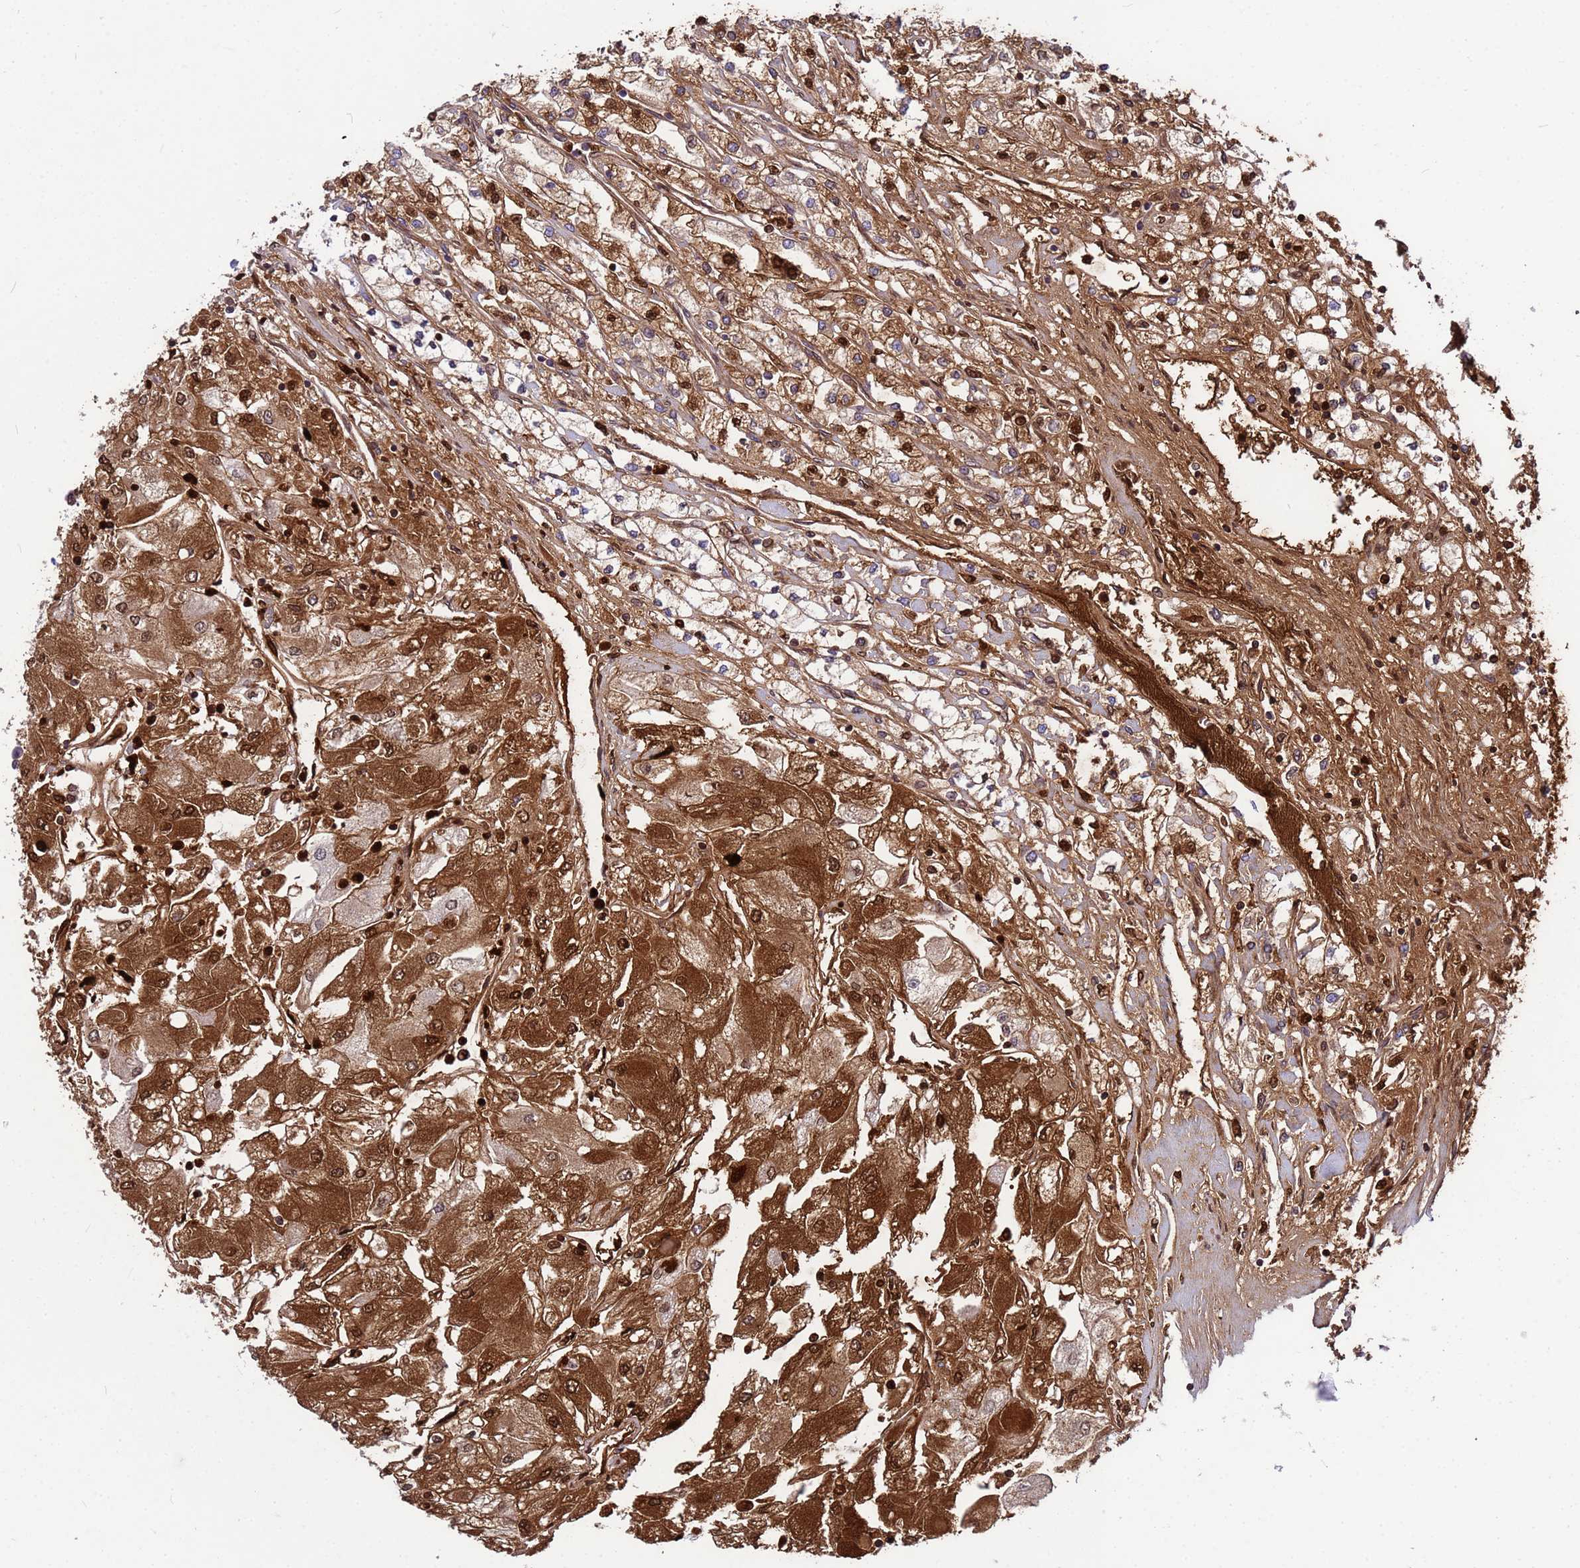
{"staining": {"intensity": "strong", "quantity": "25%-75%", "location": "cytoplasmic/membranous,nuclear"}, "tissue": "renal cancer", "cell_type": "Tumor cells", "image_type": "cancer", "snomed": [{"axis": "morphology", "description": "Adenocarcinoma, NOS"}, {"axis": "topography", "description": "Kidney"}], "caption": "High-magnification brightfield microscopy of renal cancer (adenocarcinoma) stained with DAB (3,3'-diaminobenzidine) (brown) and counterstained with hematoxylin (blue). tumor cells exhibit strong cytoplasmic/membranous and nuclear expression is present in approximately25%-75% of cells.", "gene": "ORM1", "patient": {"sex": "male", "age": 80}}